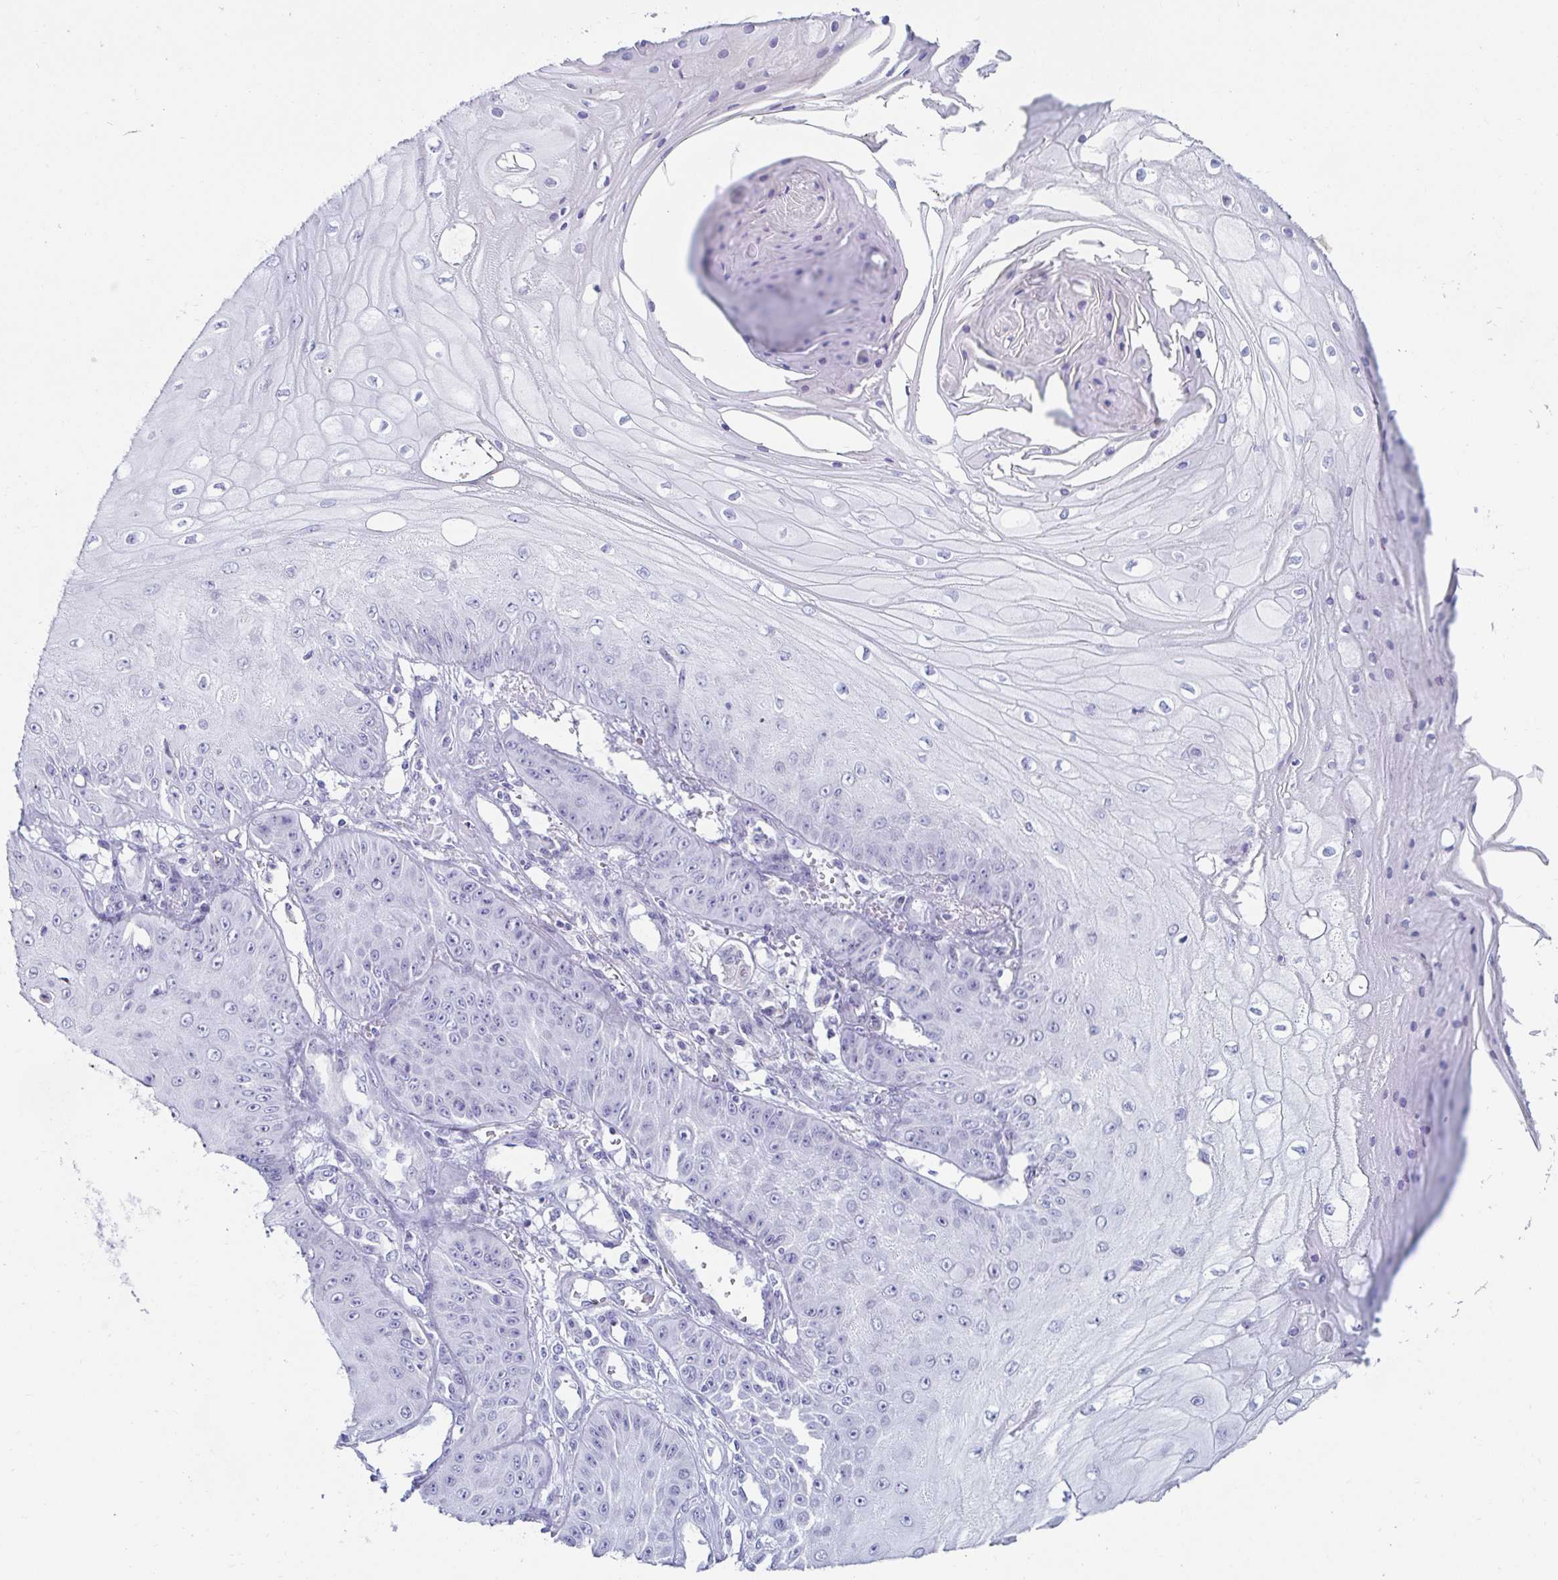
{"staining": {"intensity": "negative", "quantity": "none", "location": "none"}, "tissue": "skin cancer", "cell_type": "Tumor cells", "image_type": "cancer", "snomed": [{"axis": "morphology", "description": "Squamous cell carcinoma, NOS"}, {"axis": "topography", "description": "Skin"}], "caption": "There is no significant expression in tumor cells of squamous cell carcinoma (skin).", "gene": "OR10K1", "patient": {"sex": "male", "age": 70}}